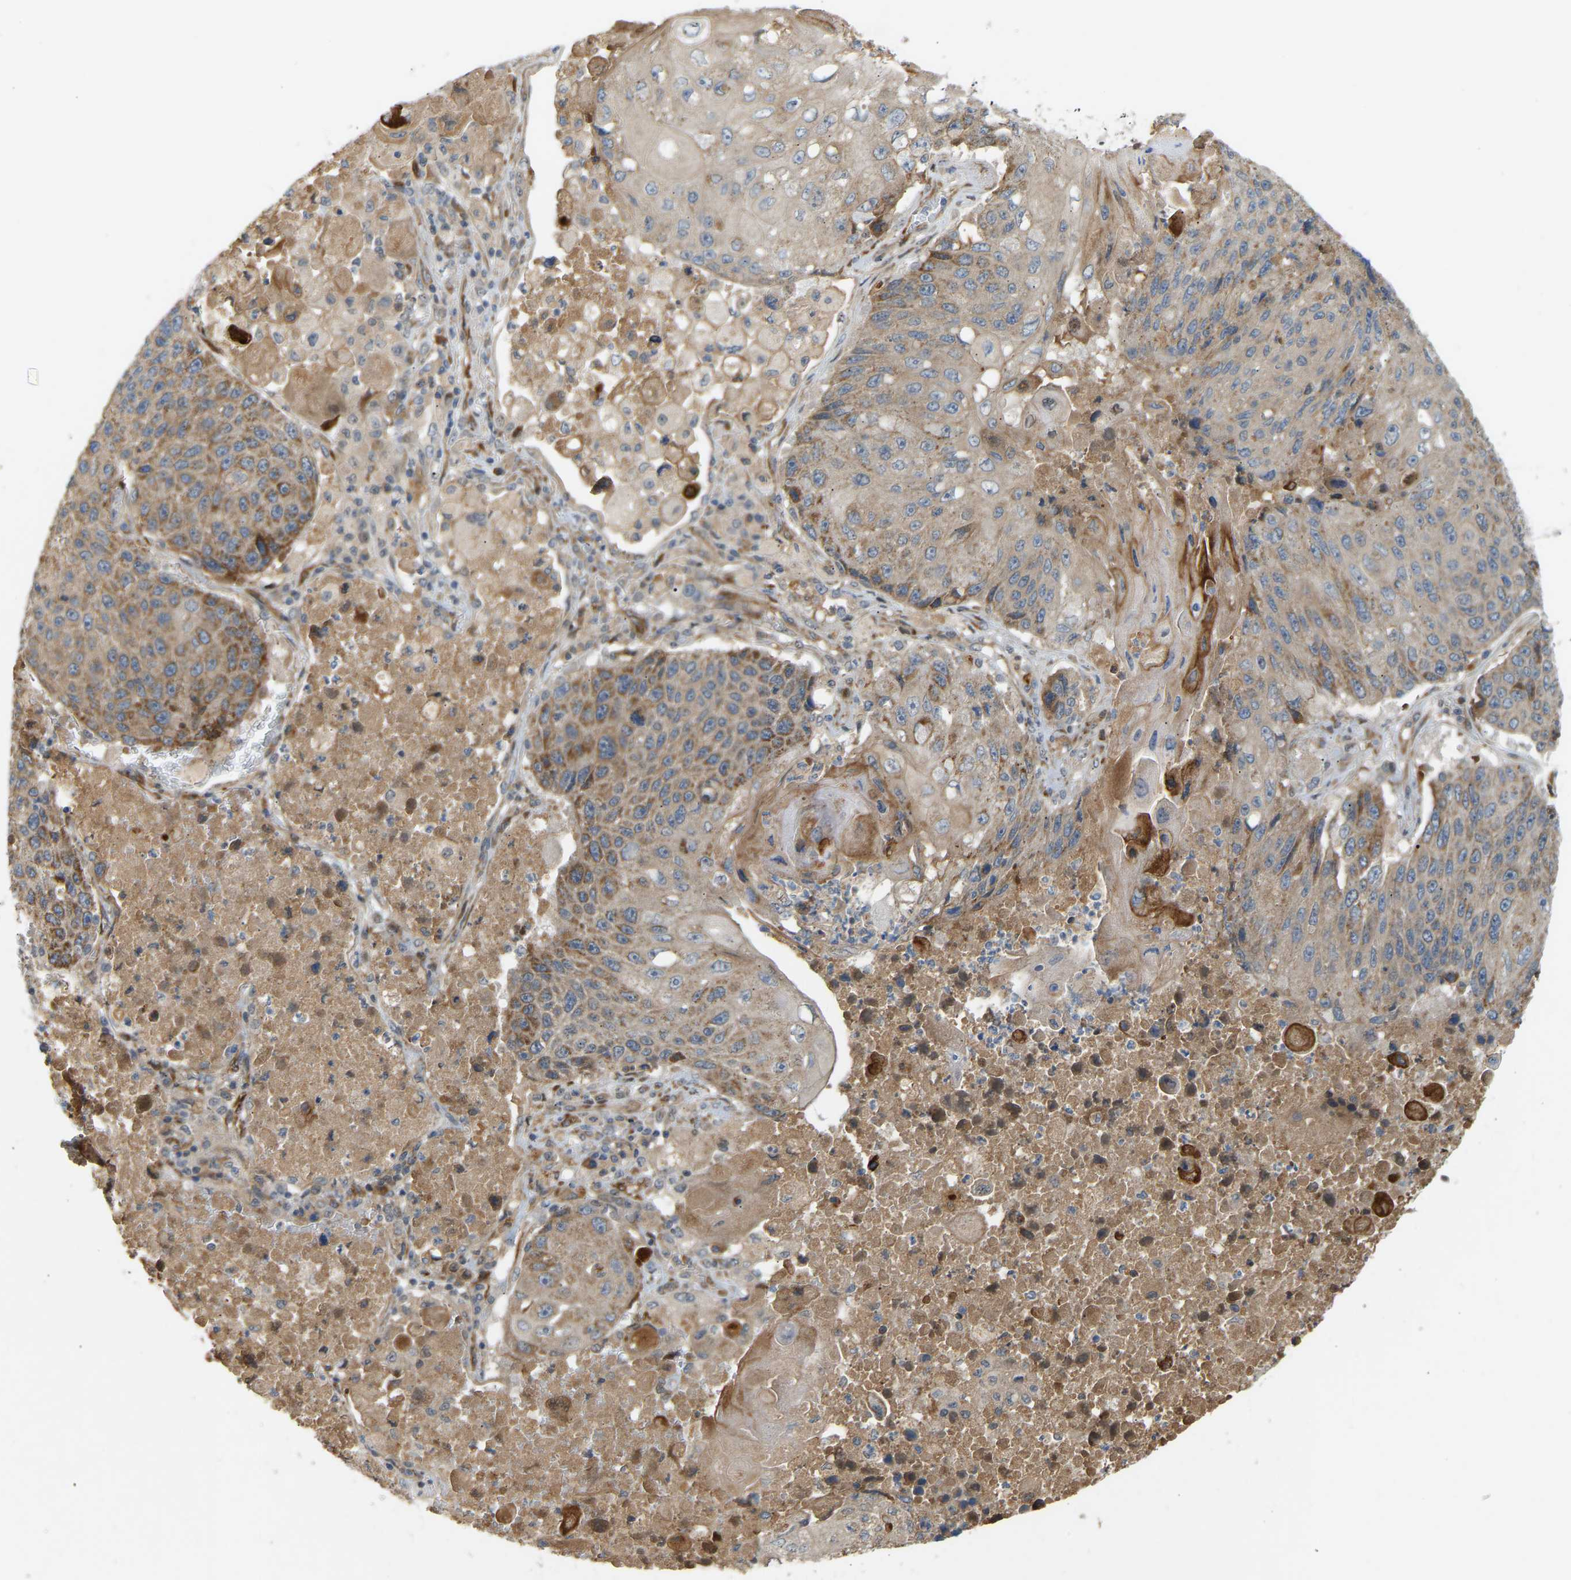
{"staining": {"intensity": "moderate", "quantity": "25%-75%", "location": "cytoplasmic/membranous"}, "tissue": "lung cancer", "cell_type": "Tumor cells", "image_type": "cancer", "snomed": [{"axis": "morphology", "description": "Squamous cell carcinoma, NOS"}, {"axis": "topography", "description": "Lung"}], "caption": "Immunohistochemical staining of squamous cell carcinoma (lung) reveals moderate cytoplasmic/membranous protein staining in about 25%-75% of tumor cells. The protein is shown in brown color, while the nuclei are stained blue.", "gene": "PTCD1", "patient": {"sex": "male", "age": 61}}